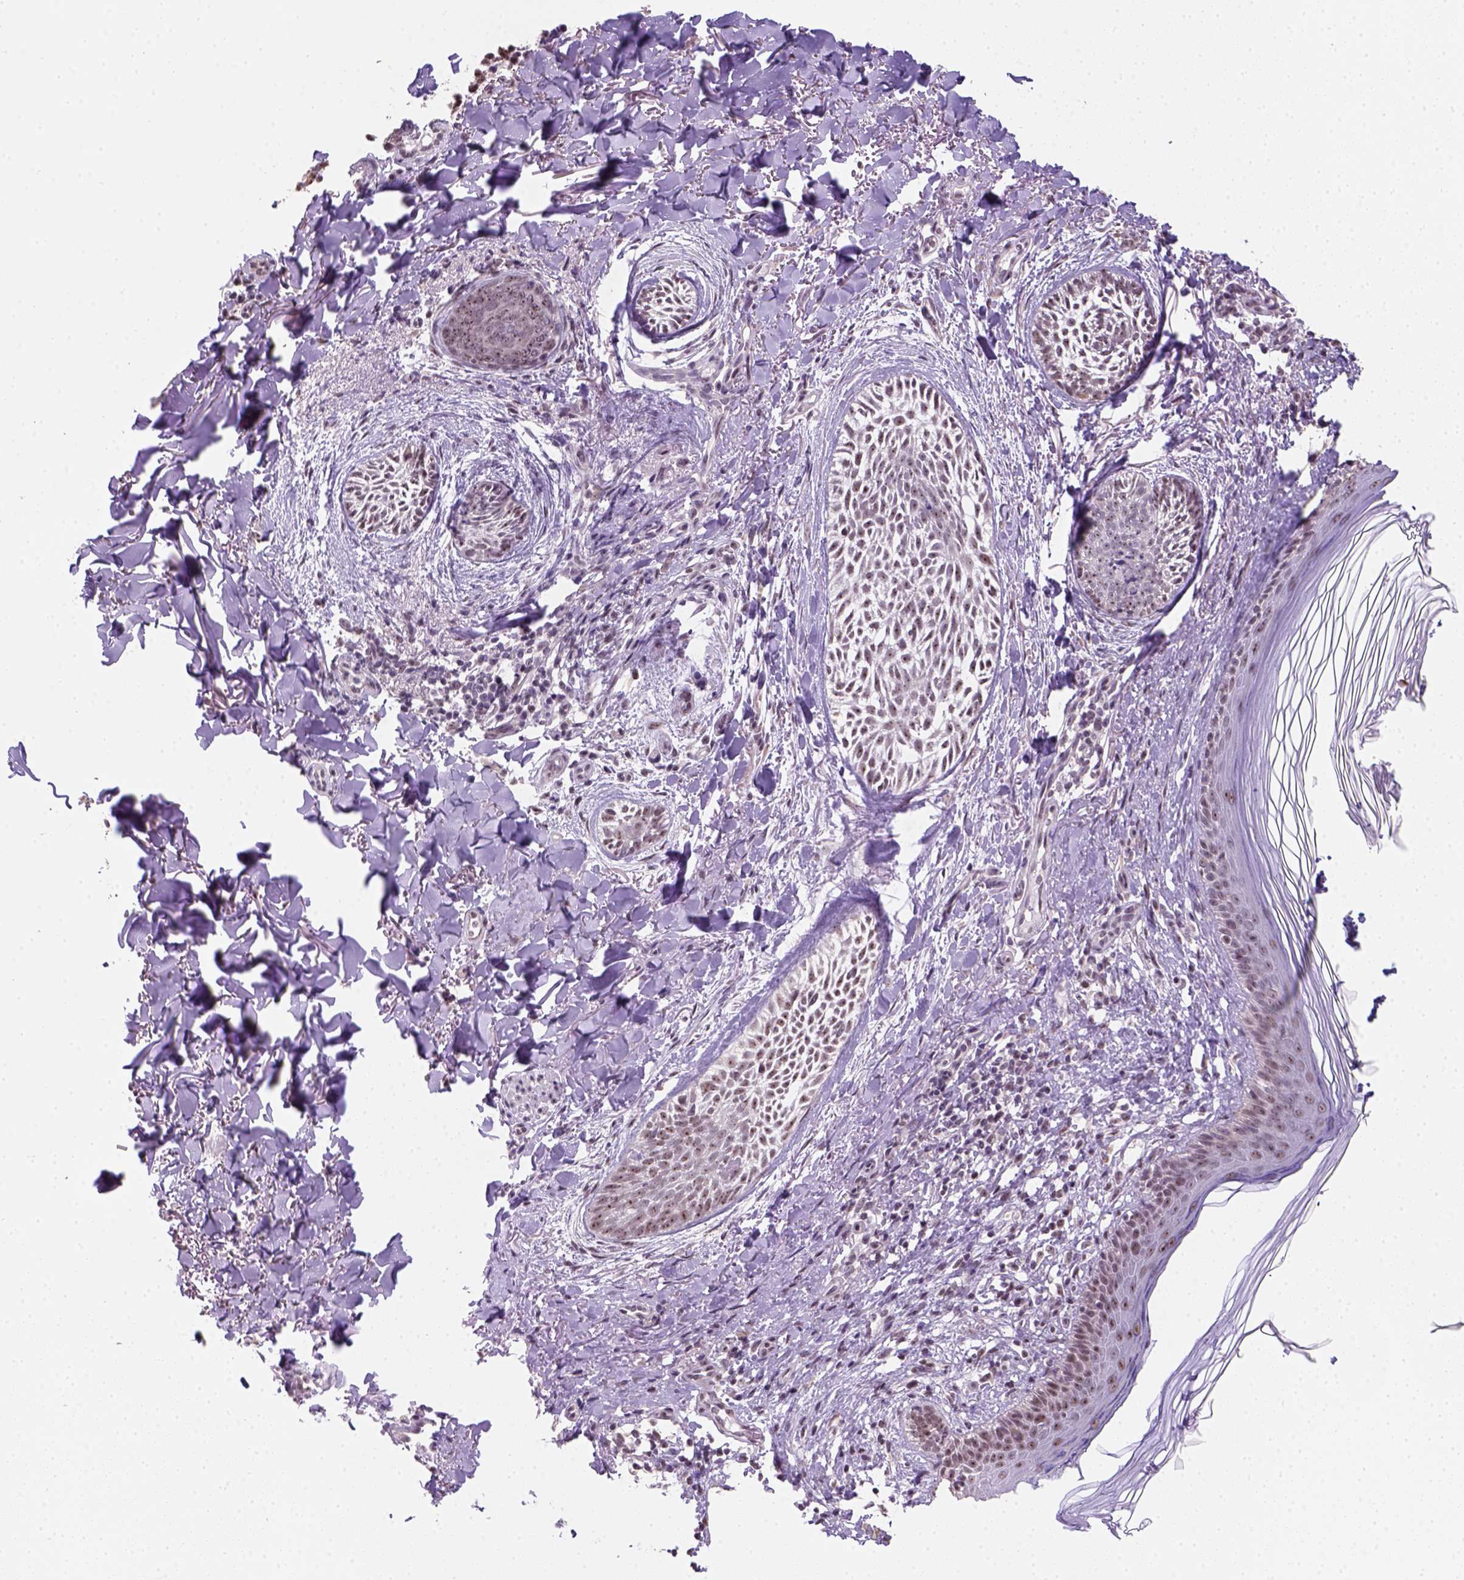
{"staining": {"intensity": "moderate", "quantity": ">75%", "location": "nuclear"}, "tissue": "skin cancer", "cell_type": "Tumor cells", "image_type": "cancer", "snomed": [{"axis": "morphology", "description": "Basal cell carcinoma"}, {"axis": "topography", "description": "Skin"}], "caption": "Tumor cells display medium levels of moderate nuclear expression in about >75% of cells in human basal cell carcinoma (skin).", "gene": "DDX50", "patient": {"sex": "female", "age": 68}}